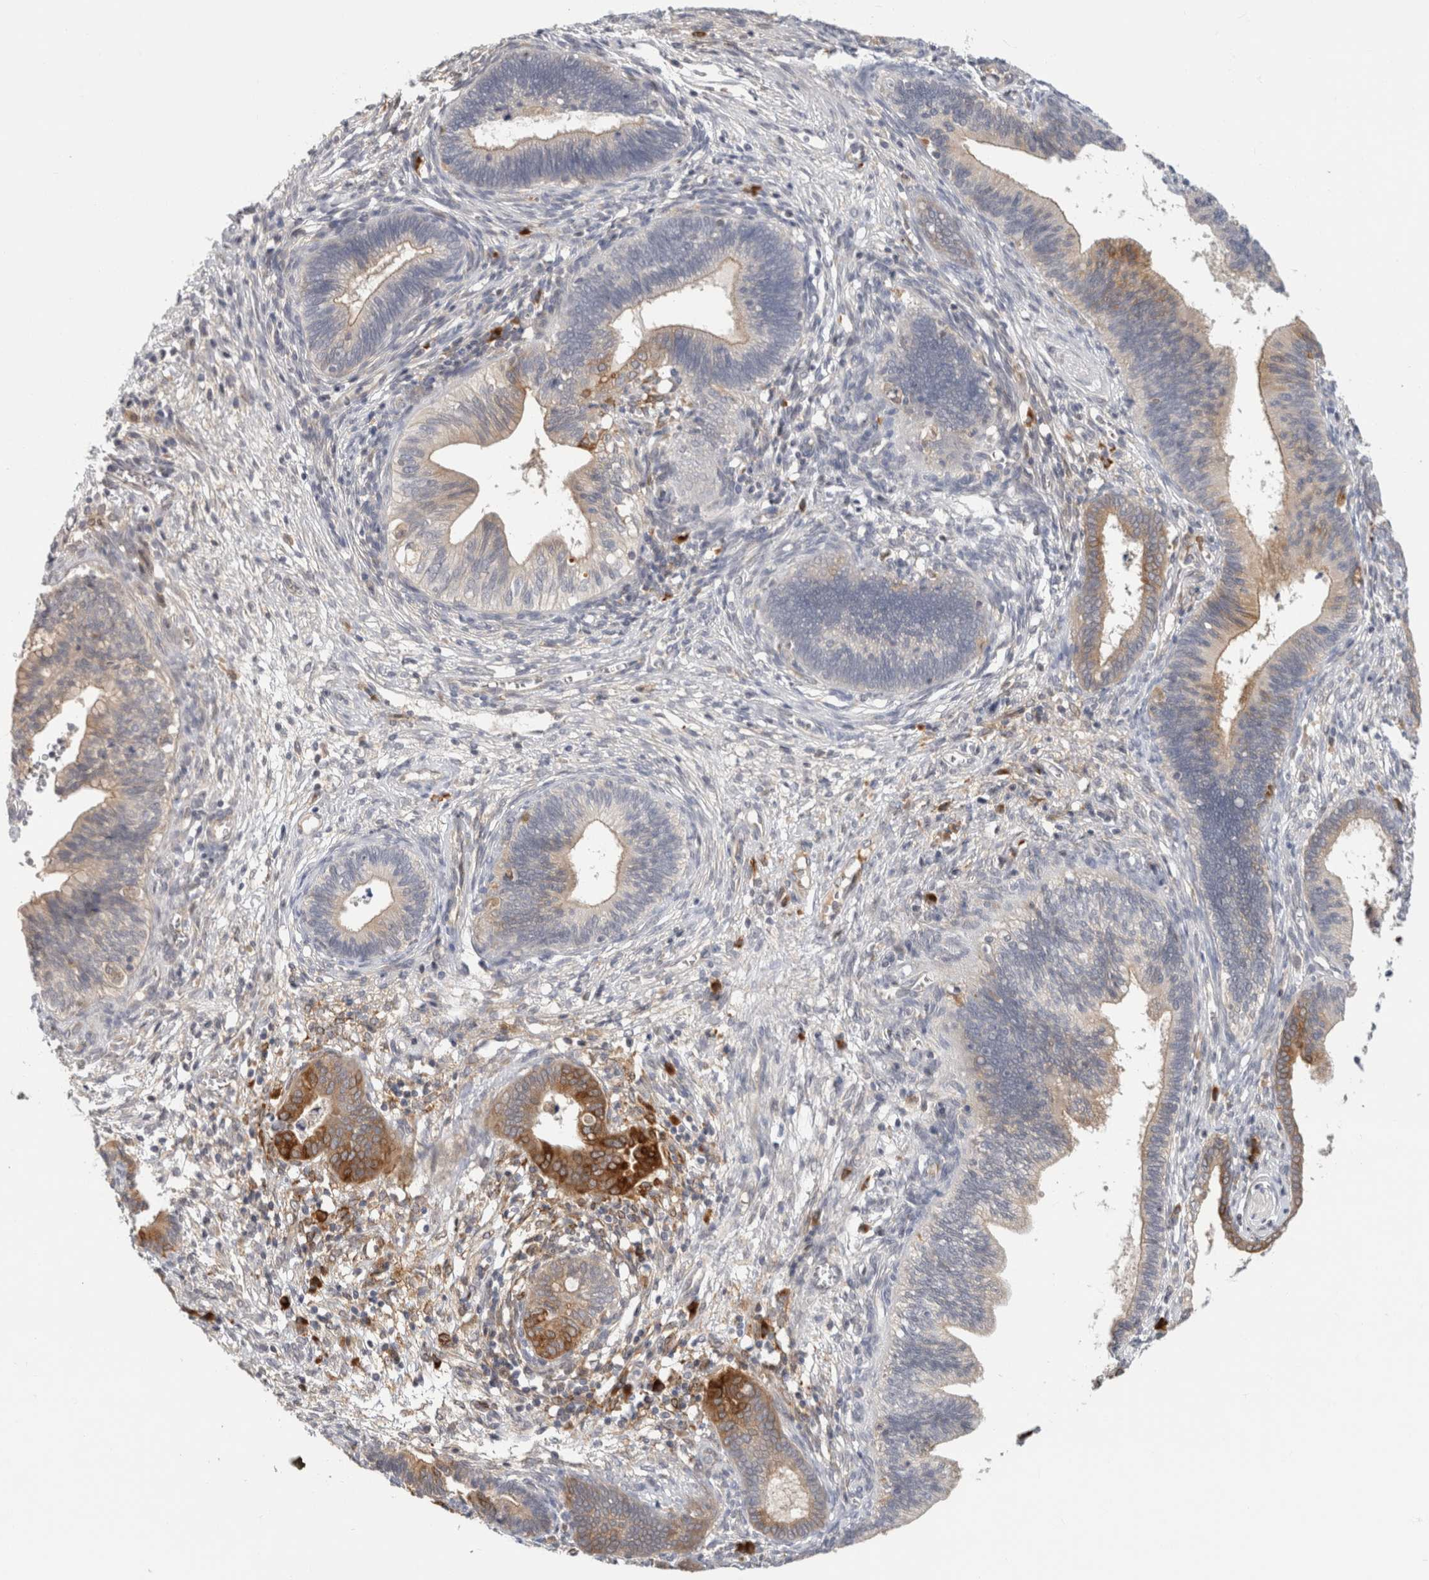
{"staining": {"intensity": "moderate", "quantity": "<25%", "location": "cytoplasmic/membranous"}, "tissue": "cervical cancer", "cell_type": "Tumor cells", "image_type": "cancer", "snomed": [{"axis": "morphology", "description": "Adenocarcinoma, NOS"}, {"axis": "topography", "description": "Cervix"}], "caption": "Immunohistochemistry (DAB (3,3'-diaminobenzidine)) staining of cervical adenocarcinoma reveals moderate cytoplasmic/membranous protein staining in approximately <25% of tumor cells.", "gene": "APOL2", "patient": {"sex": "female", "age": 44}}